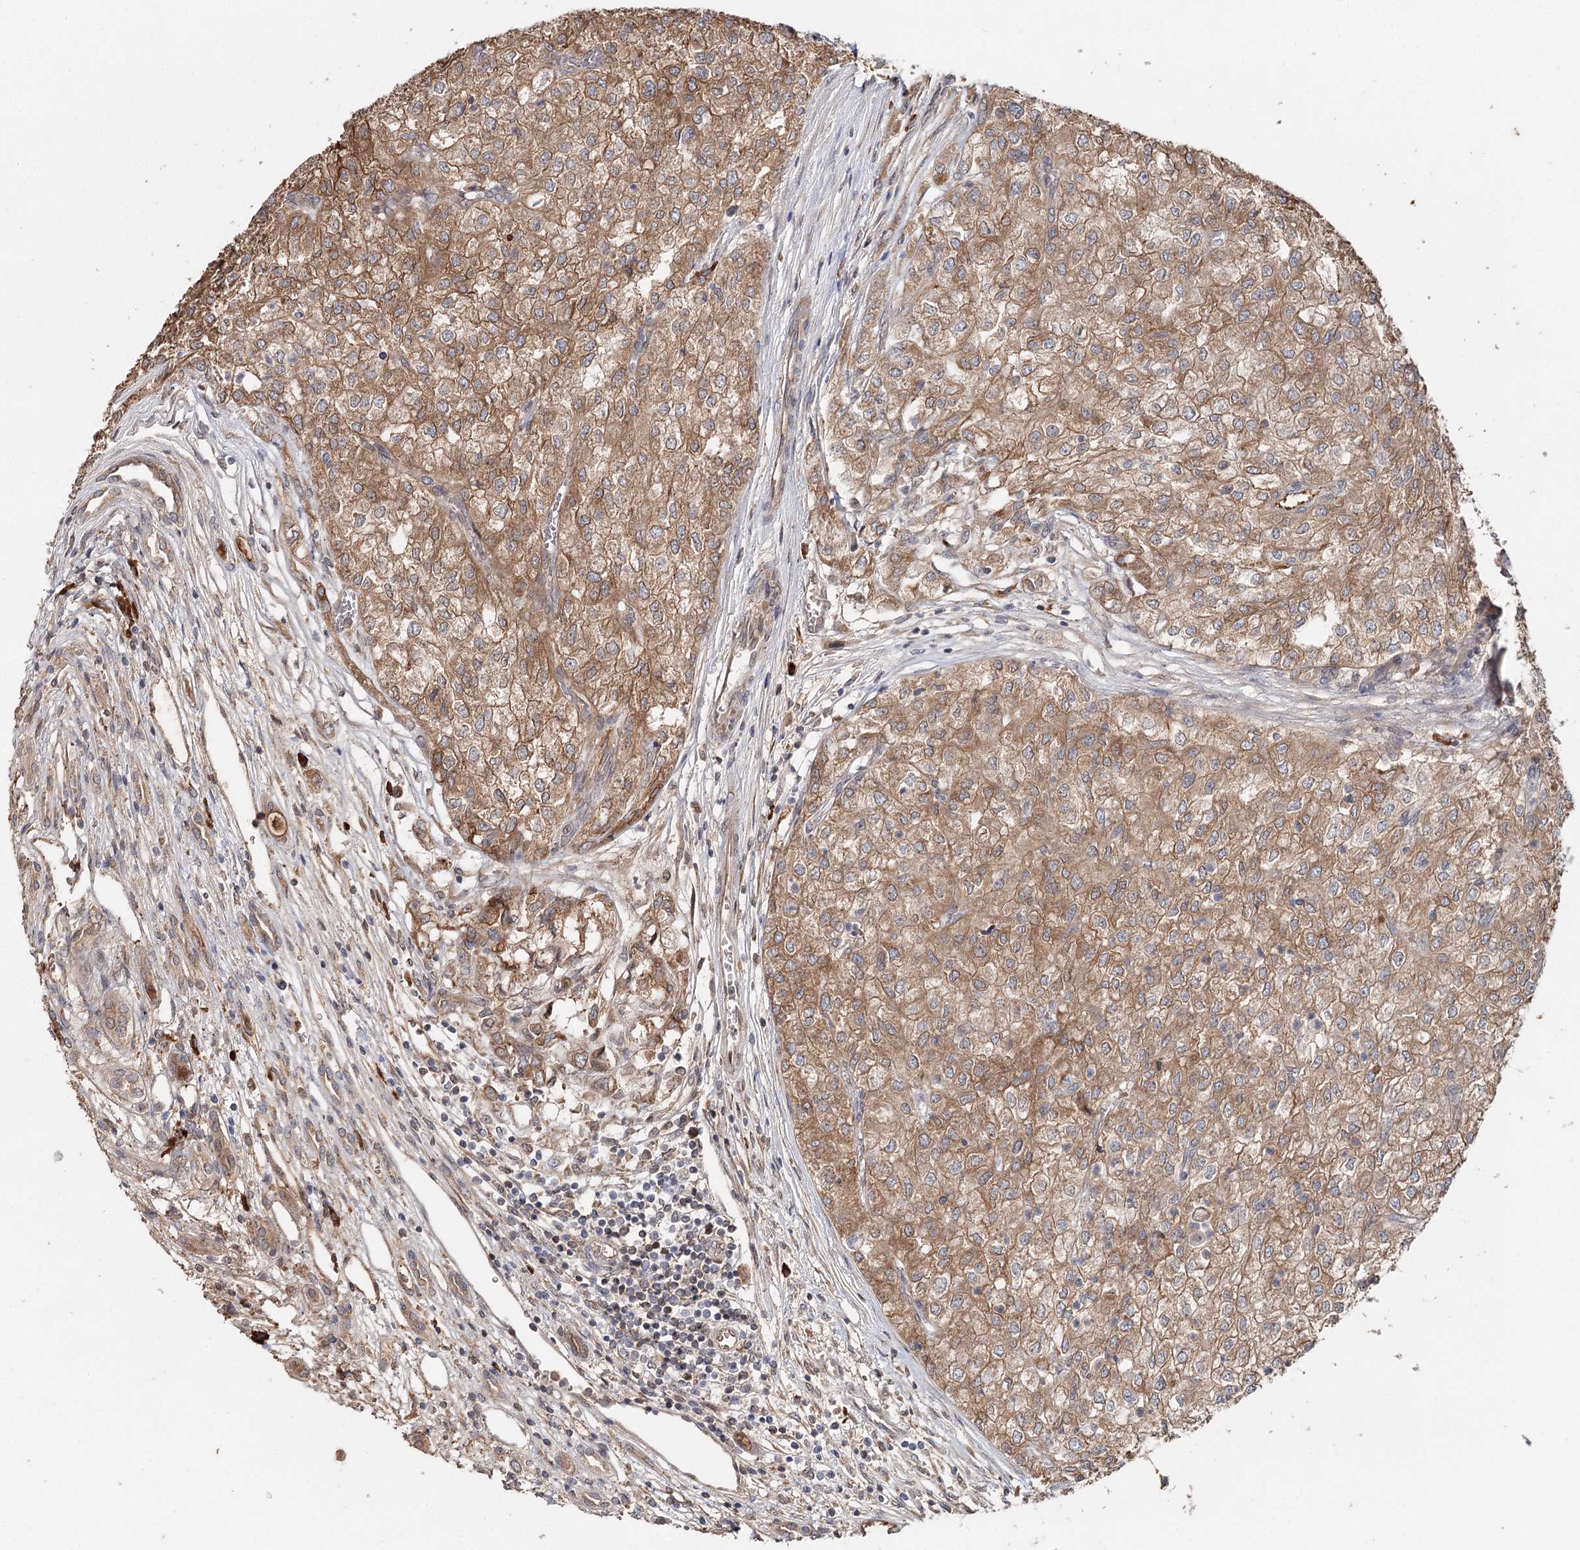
{"staining": {"intensity": "moderate", "quantity": ">75%", "location": "cytoplasmic/membranous"}, "tissue": "renal cancer", "cell_type": "Tumor cells", "image_type": "cancer", "snomed": [{"axis": "morphology", "description": "Adenocarcinoma, NOS"}, {"axis": "topography", "description": "Kidney"}], "caption": "A high-resolution image shows immunohistochemistry staining of adenocarcinoma (renal), which shows moderate cytoplasmic/membranous expression in about >75% of tumor cells.", "gene": "SYVN1", "patient": {"sex": "female", "age": 54}}